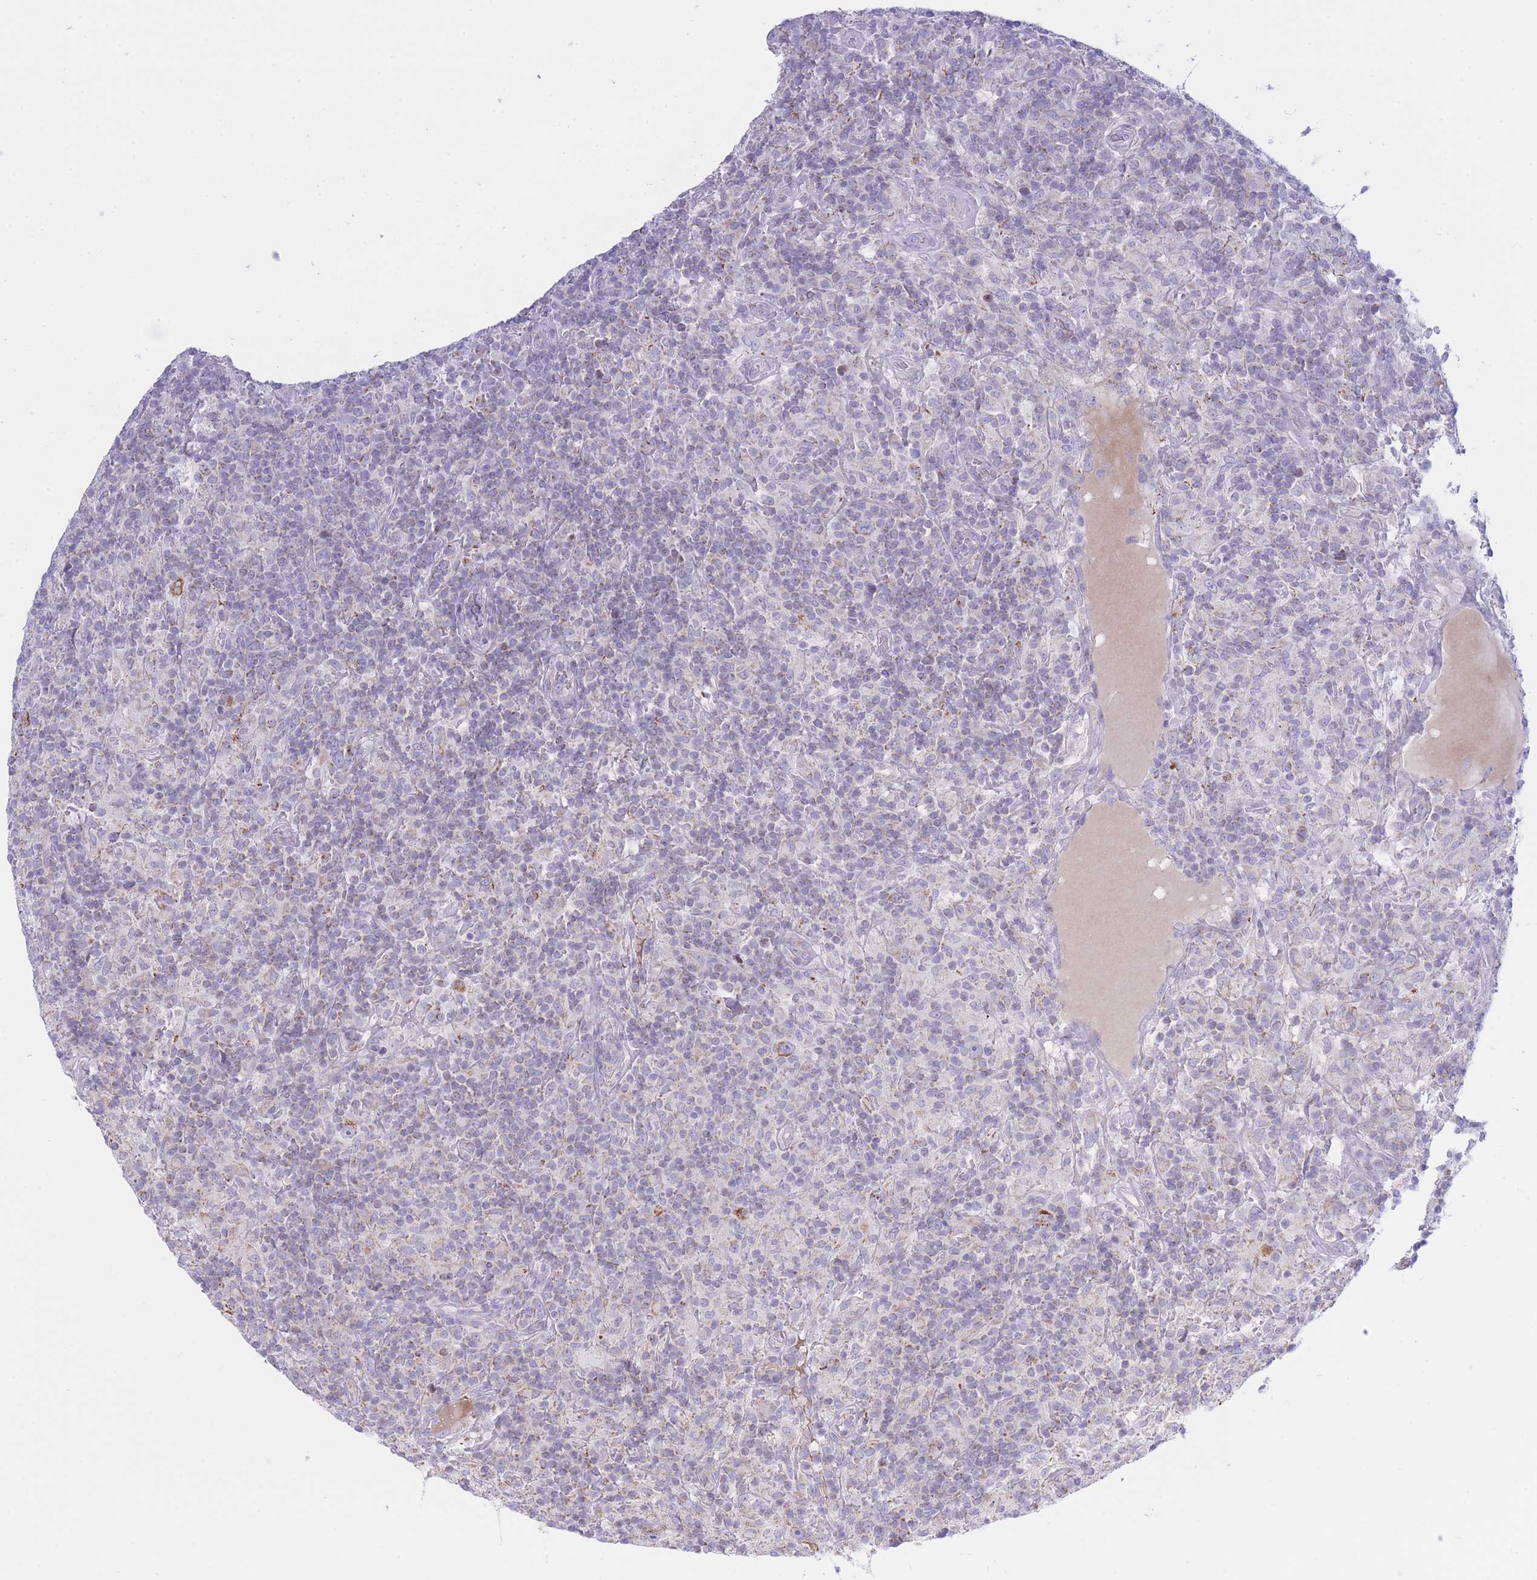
{"staining": {"intensity": "moderate", "quantity": ">75%", "location": "cytoplasmic/membranous"}, "tissue": "lymphoma", "cell_type": "Tumor cells", "image_type": "cancer", "snomed": [{"axis": "morphology", "description": "Hodgkin's disease, NOS"}, {"axis": "topography", "description": "Lymph node"}], "caption": "Protein staining exhibits moderate cytoplasmic/membranous staining in about >75% of tumor cells in Hodgkin's disease.", "gene": "NANP", "patient": {"sex": "male", "age": 70}}